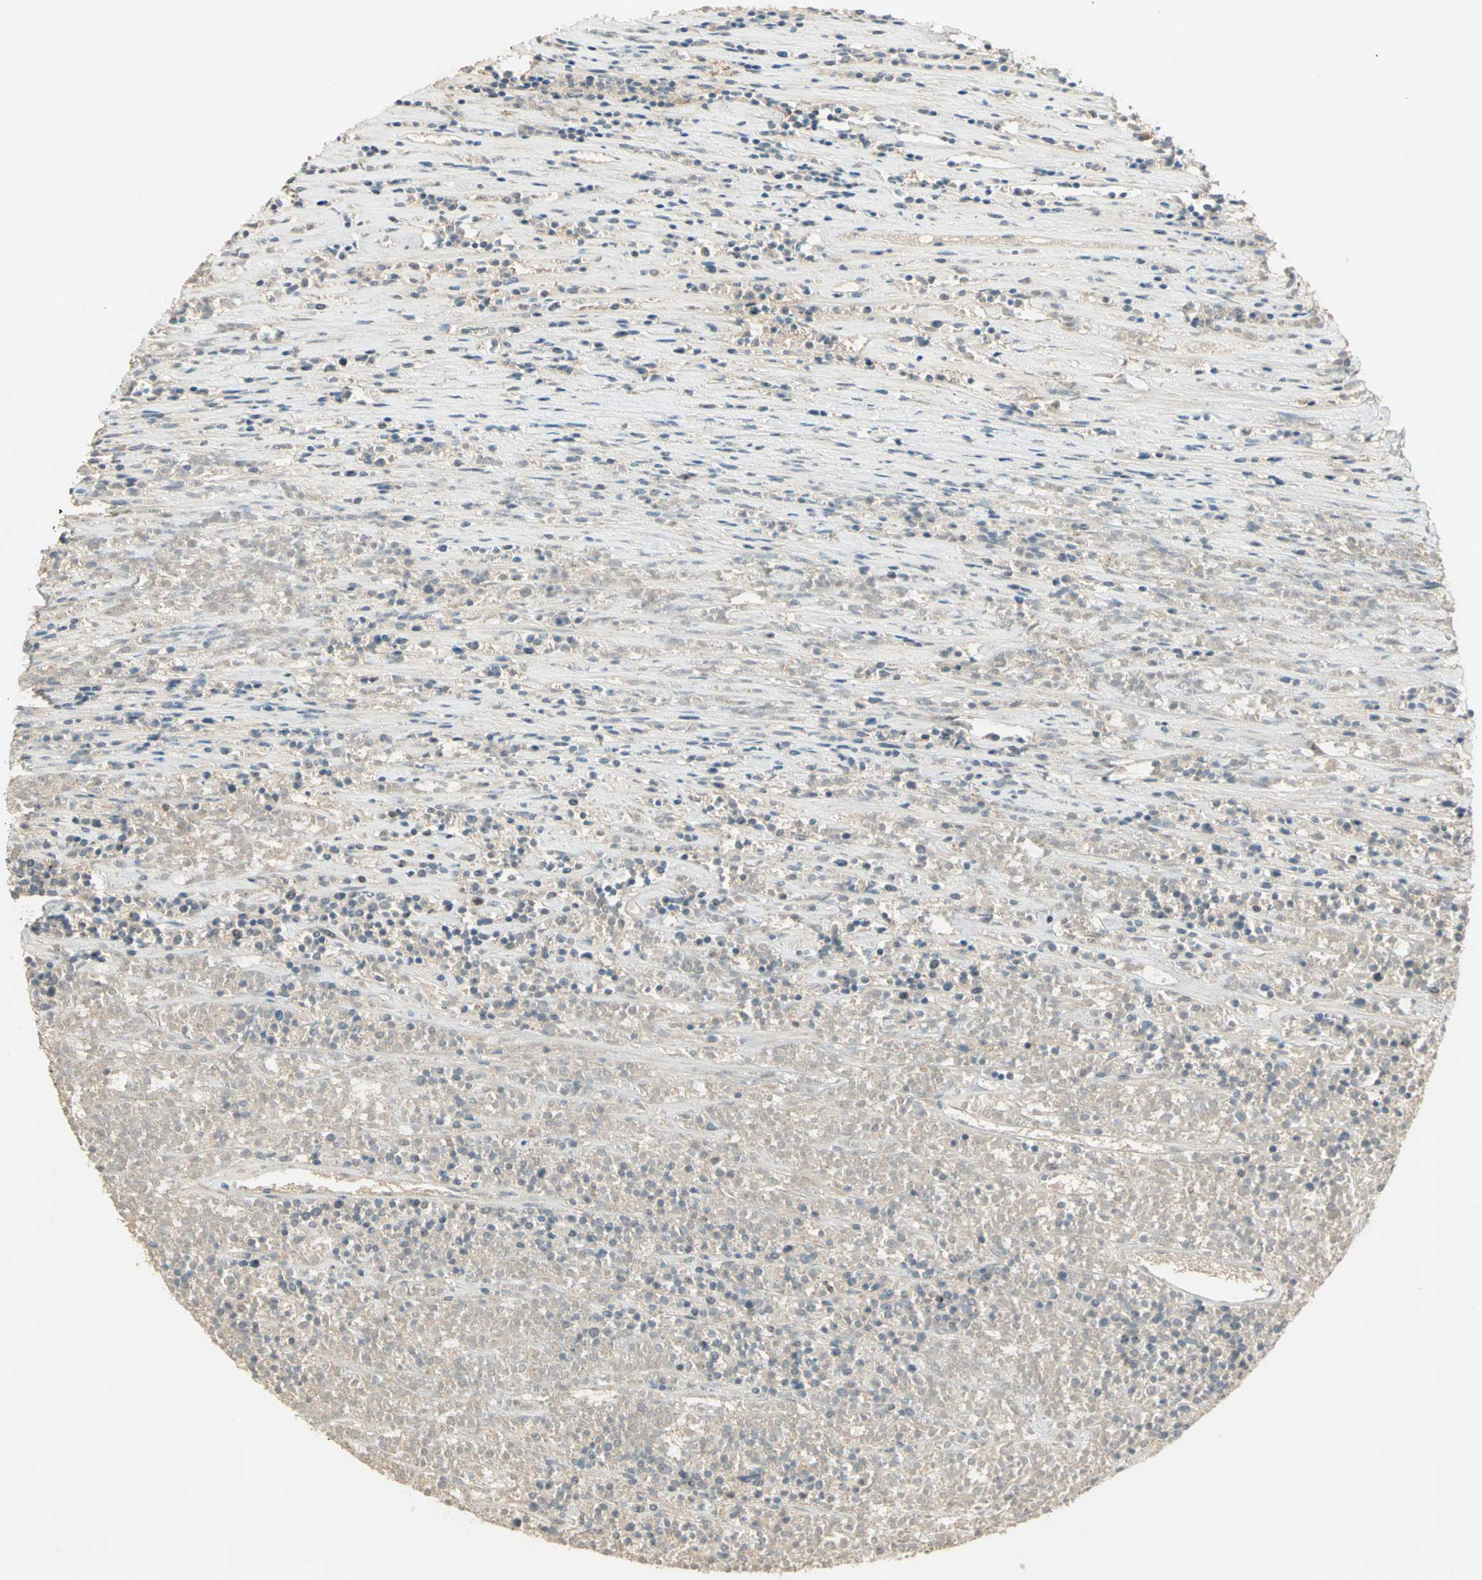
{"staining": {"intensity": "negative", "quantity": "none", "location": "none"}, "tissue": "lymphoma", "cell_type": "Tumor cells", "image_type": "cancer", "snomed": [{"axis": "morphology", "description": "Malignant lymphoma, non-Hodgkin's type, High grade"}, {"axis": "topography", "description": "Lymph node"}], "caption": "The IHC micrograph has no significant expression in tumor cells of lymphoma tissue.", "gene": "BIRC2", "patient": {"sex": "female", "age": 73}}